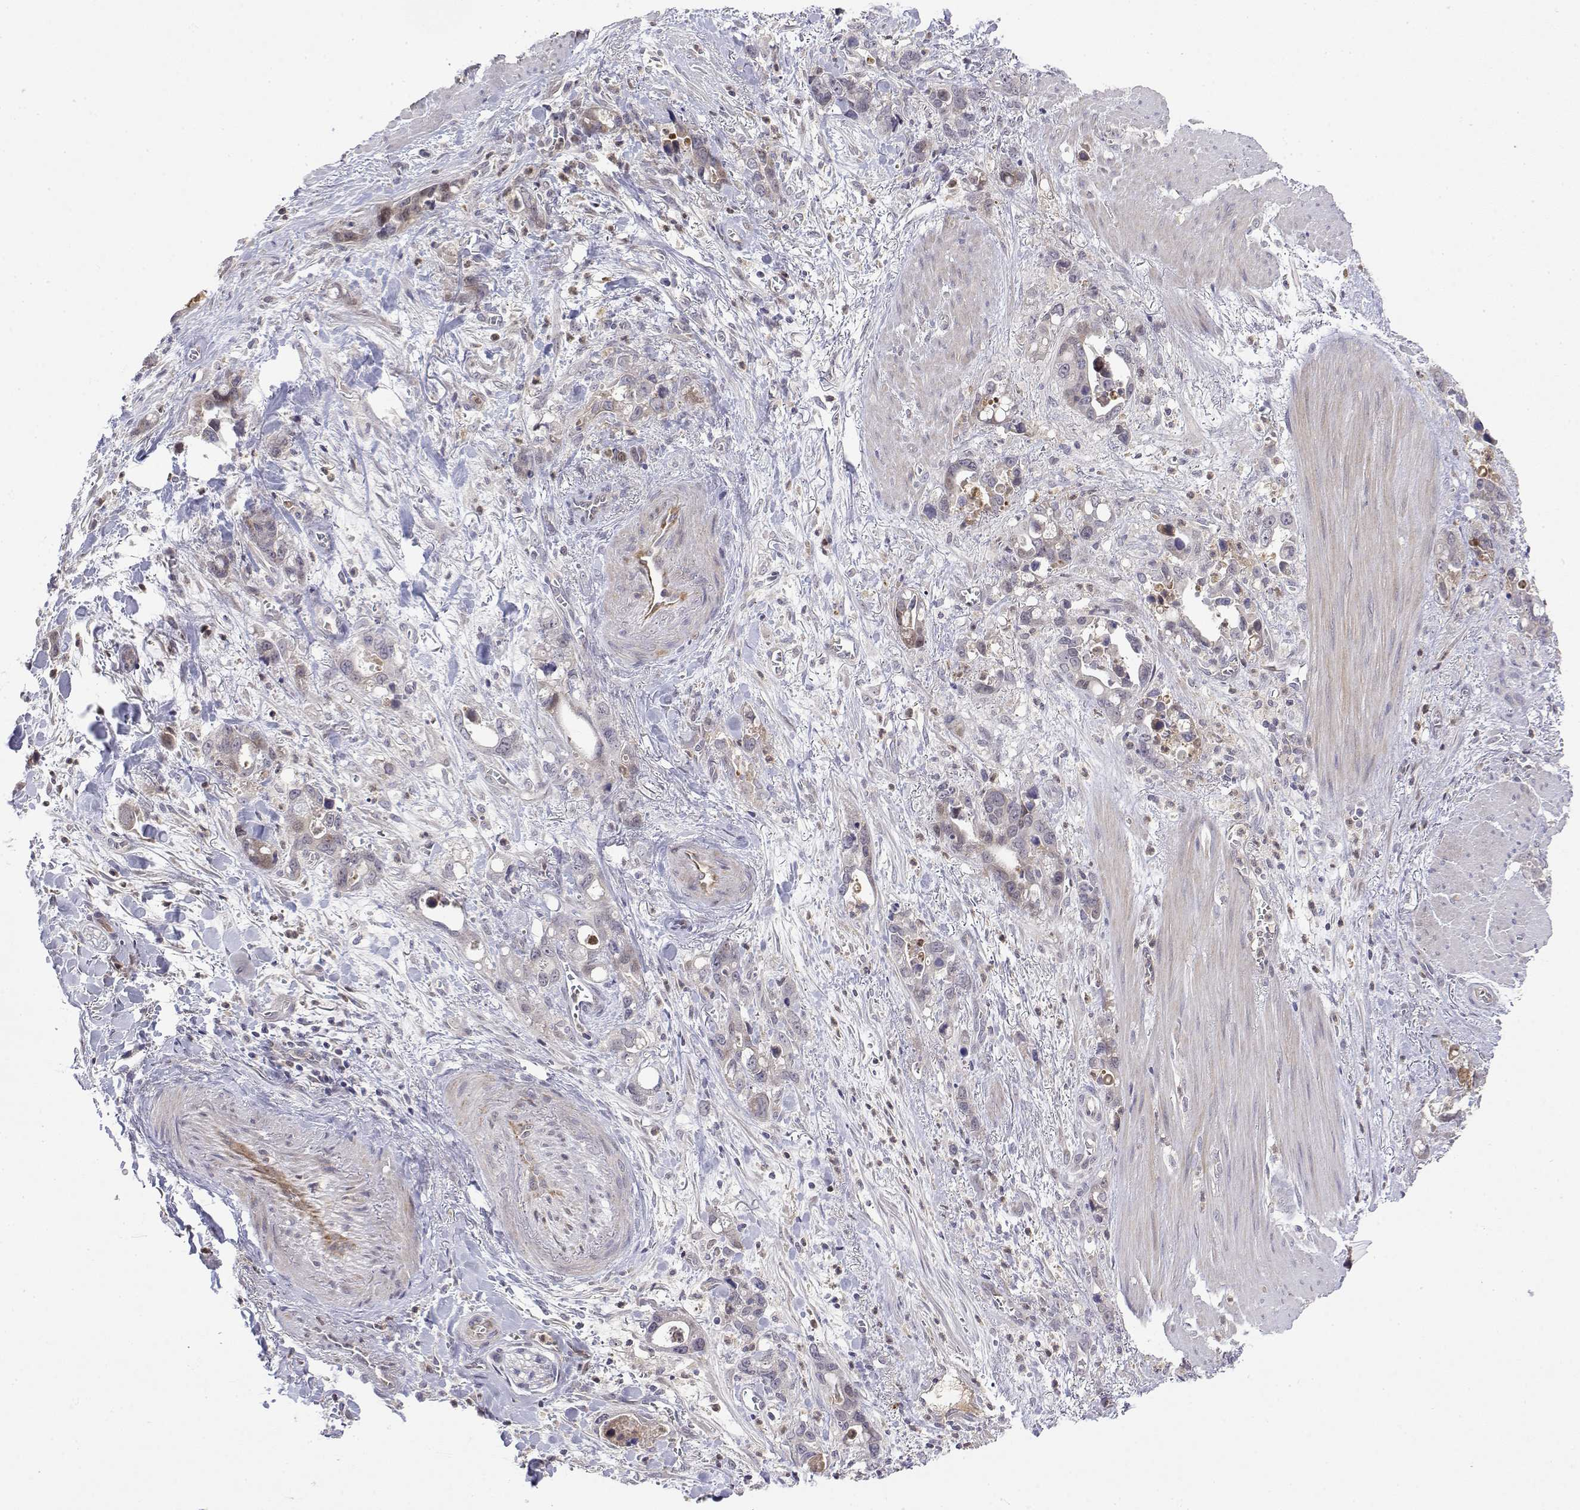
{"staining": {"intensity": "negative", "quantity": "none", "location": "none"}, "tissue": "stomach cancer", "cell_type": "Tumor cells", "image_type": "cancer", "snomed": [{"axis": "morphology", "description": "Normal tissue, NOS"}, {"axis": "morphology", "description": "Adenocarcinoma, NOS"}, {"axis": "topography", "description": "Esophagus"}, {"axis": "topography", "description": "Stomach, upper"}], "caption": "Human adenocarcinoma (stomach) stained for a protein using IHC shows no expression in tumor cells.", "gene": "IGFBP4", "patient": {"sex": "male", "age": 74}}